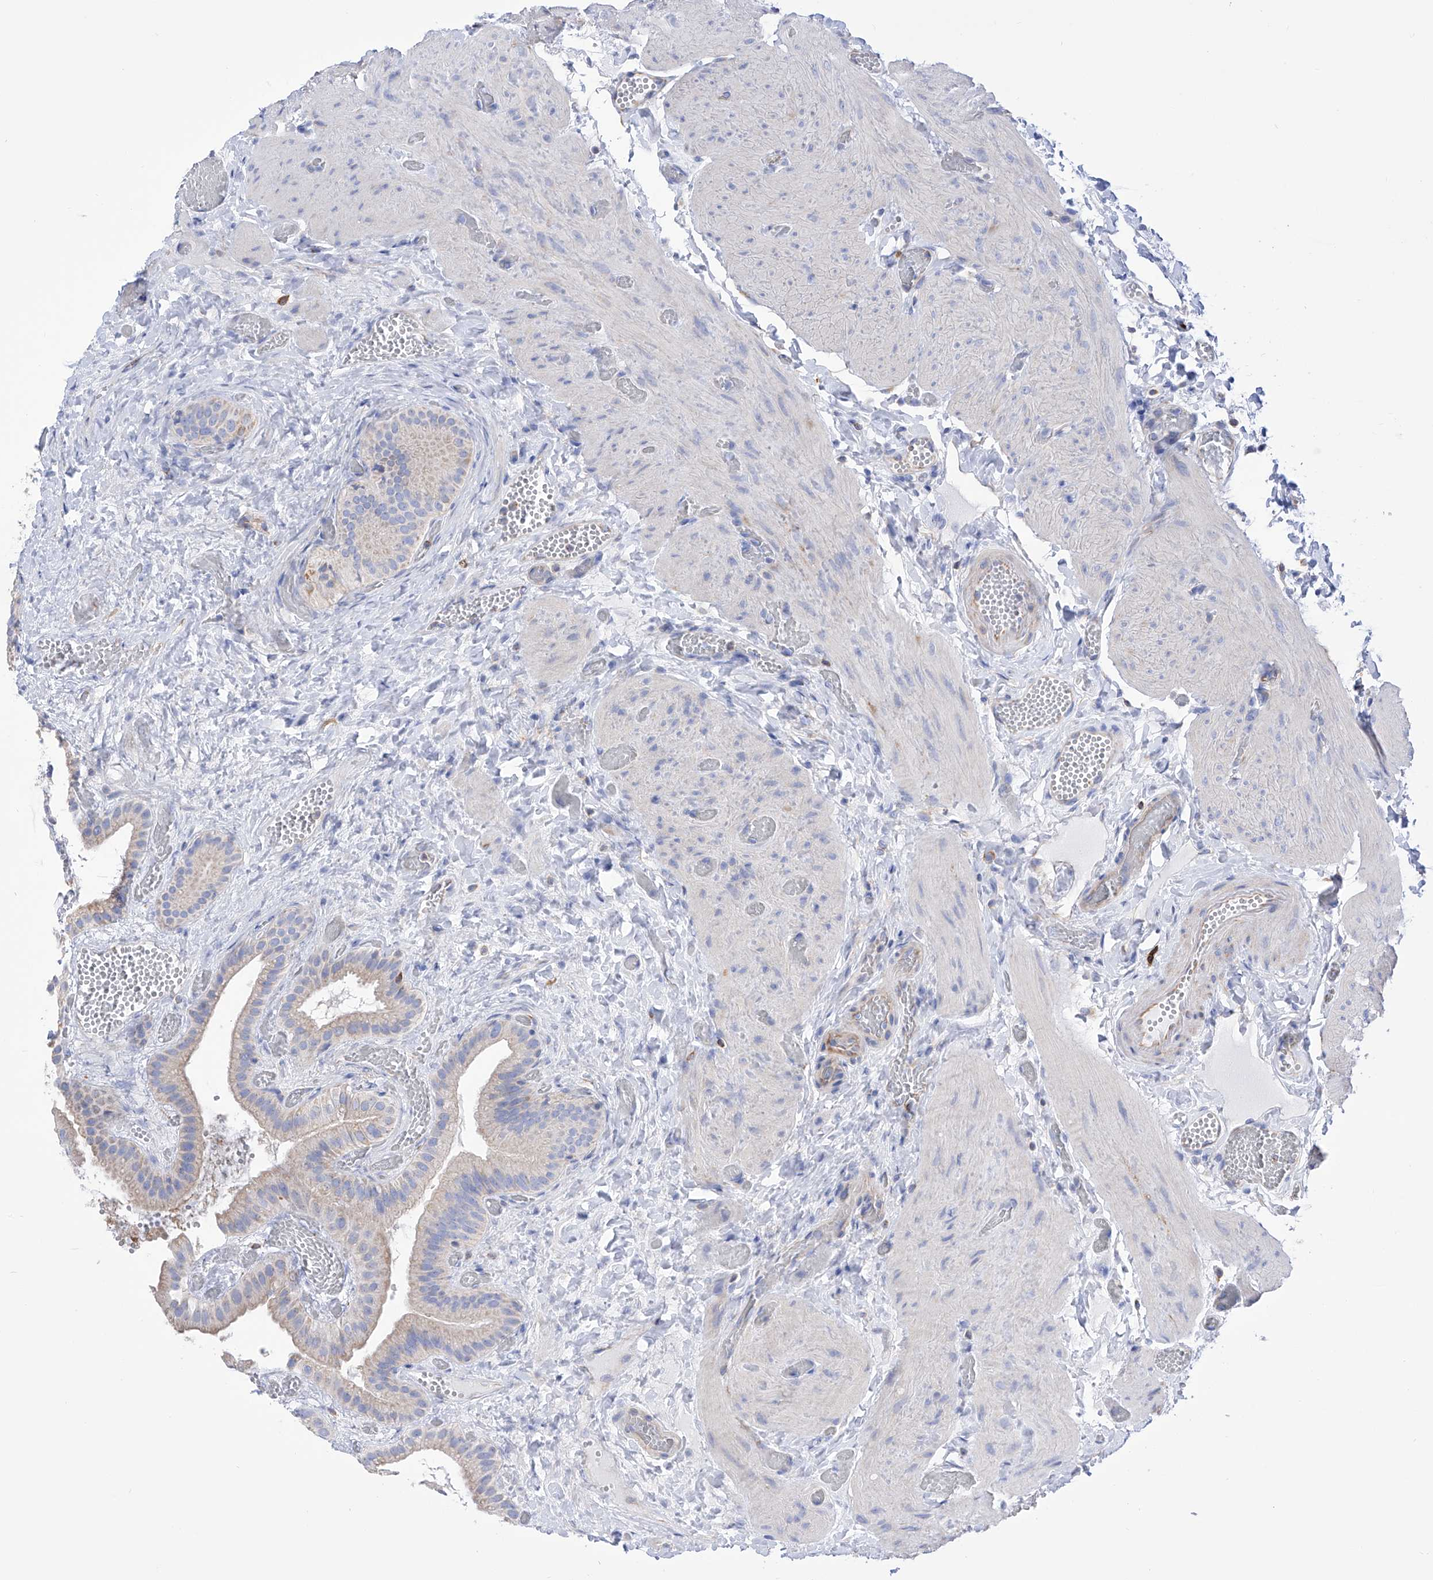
{"staining": {"intensity": "weak", "quantity": "<25%", "location": "cytoplasmic/membranous"}, "tissue": "gallbladder", "cell_type": "Glandular cells", "image_type": "normal", "snomed": [{"axis": "morphology", "description": "Normal tissue, NOS"}, {"axis": "topography", "description": "Gallbladder"}], "caption": "High power microscopy micrograph of an immunohistochemistry photomicrograph of unremarkable gallbladder, revealing no significant staining in glandular cells.", "gene": "FLG", "patient": {"sex": "female", "age": 64}}